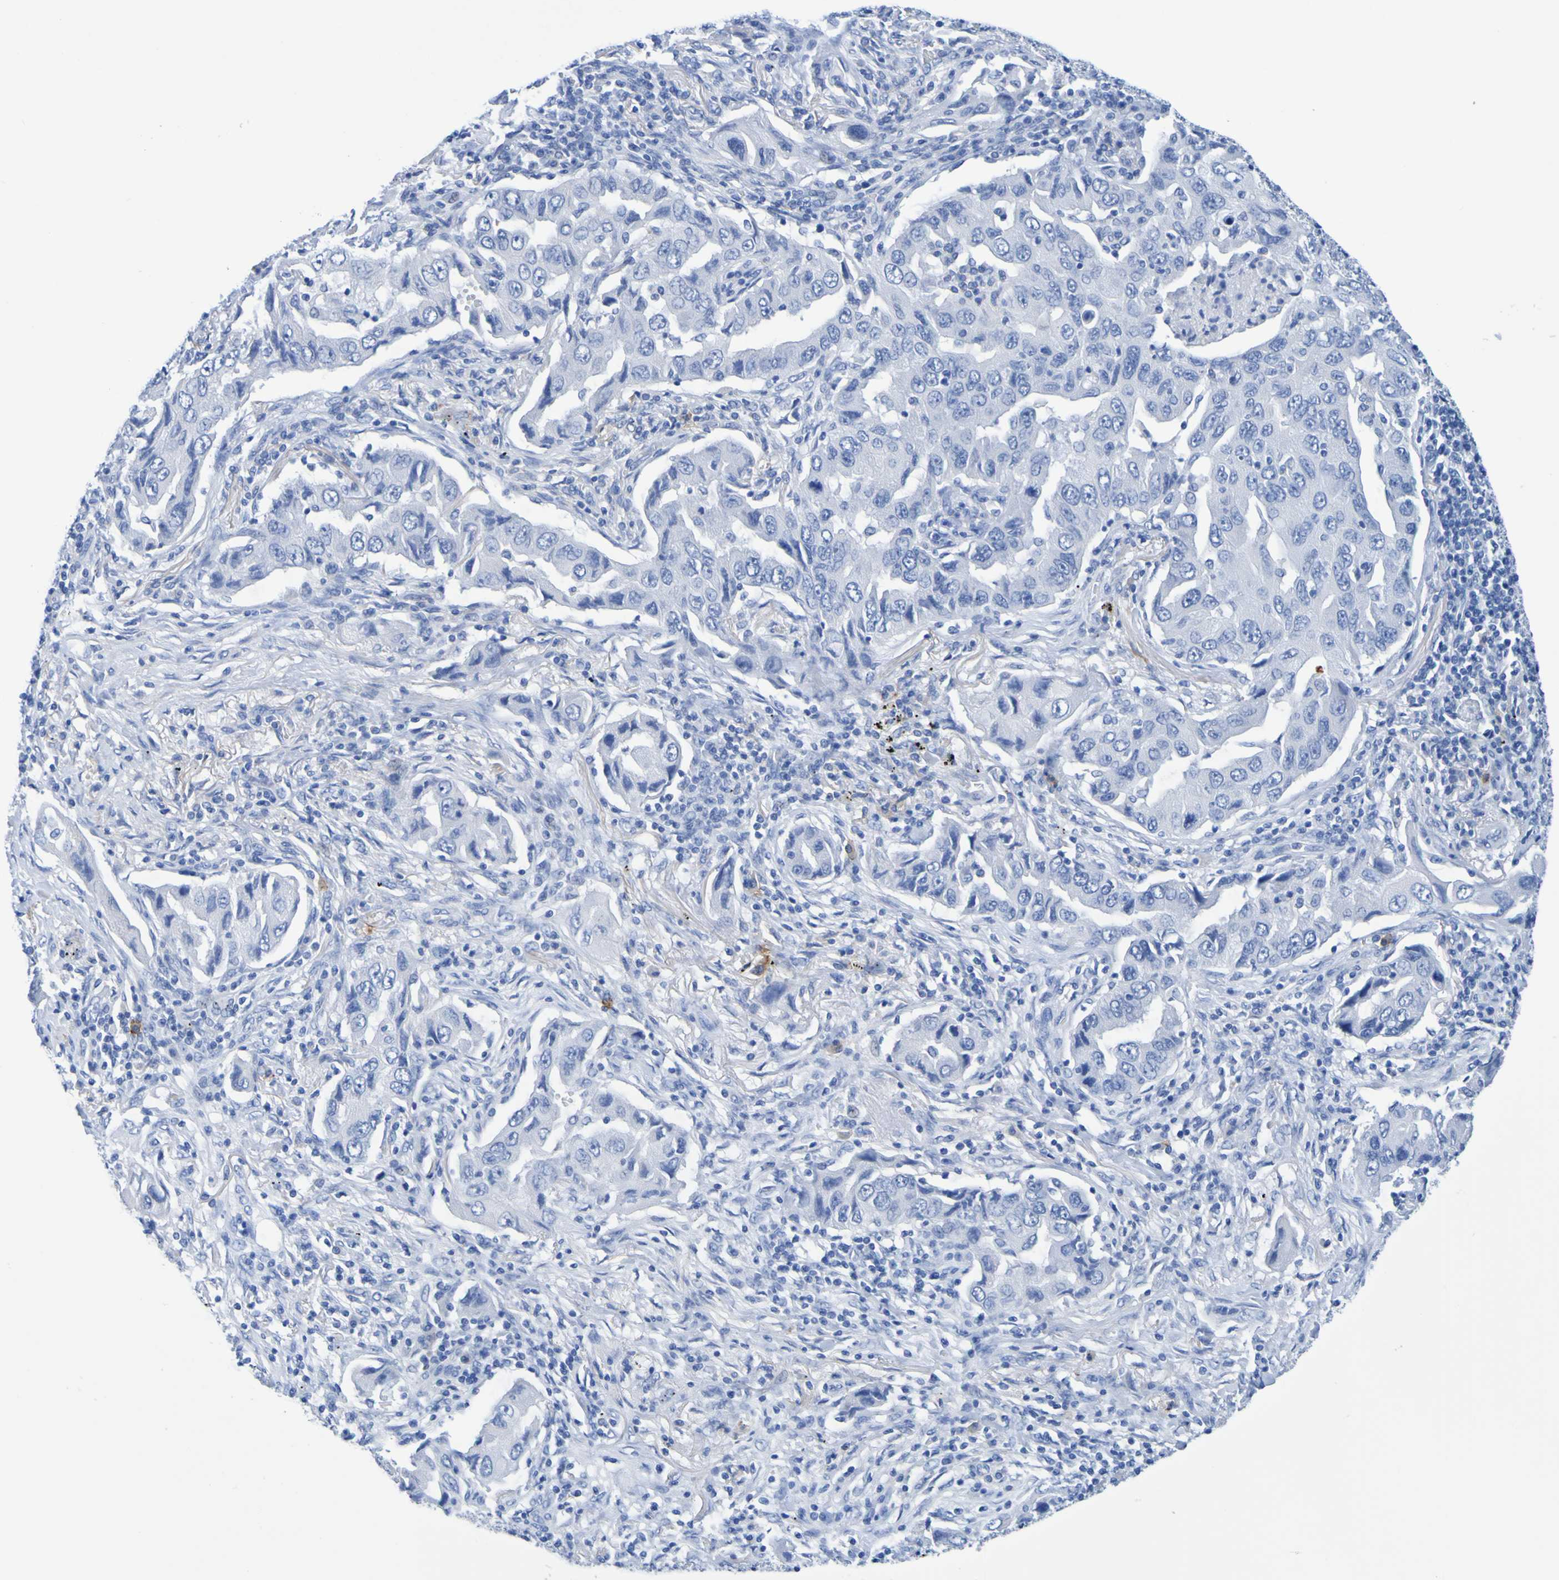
{"staining": {"intensity": "negative", "quantity": "none", "location": "none"}, "tissue": "lung cancer", "cell_type": "Tumor cells", "image_type": "cancer", "snomed": [{"axis": "morphology", "description": "Adenocarcinoma, NOS"}, {"axis": "topography", "description": "Lung"}], "caption": "Immunohistochemical staining of human adenocarcinoma (lung) demonstrates no significant expression in tumor cells.", "gene": "DPEP1", "patient": {"sex": "female", "age": 65}}